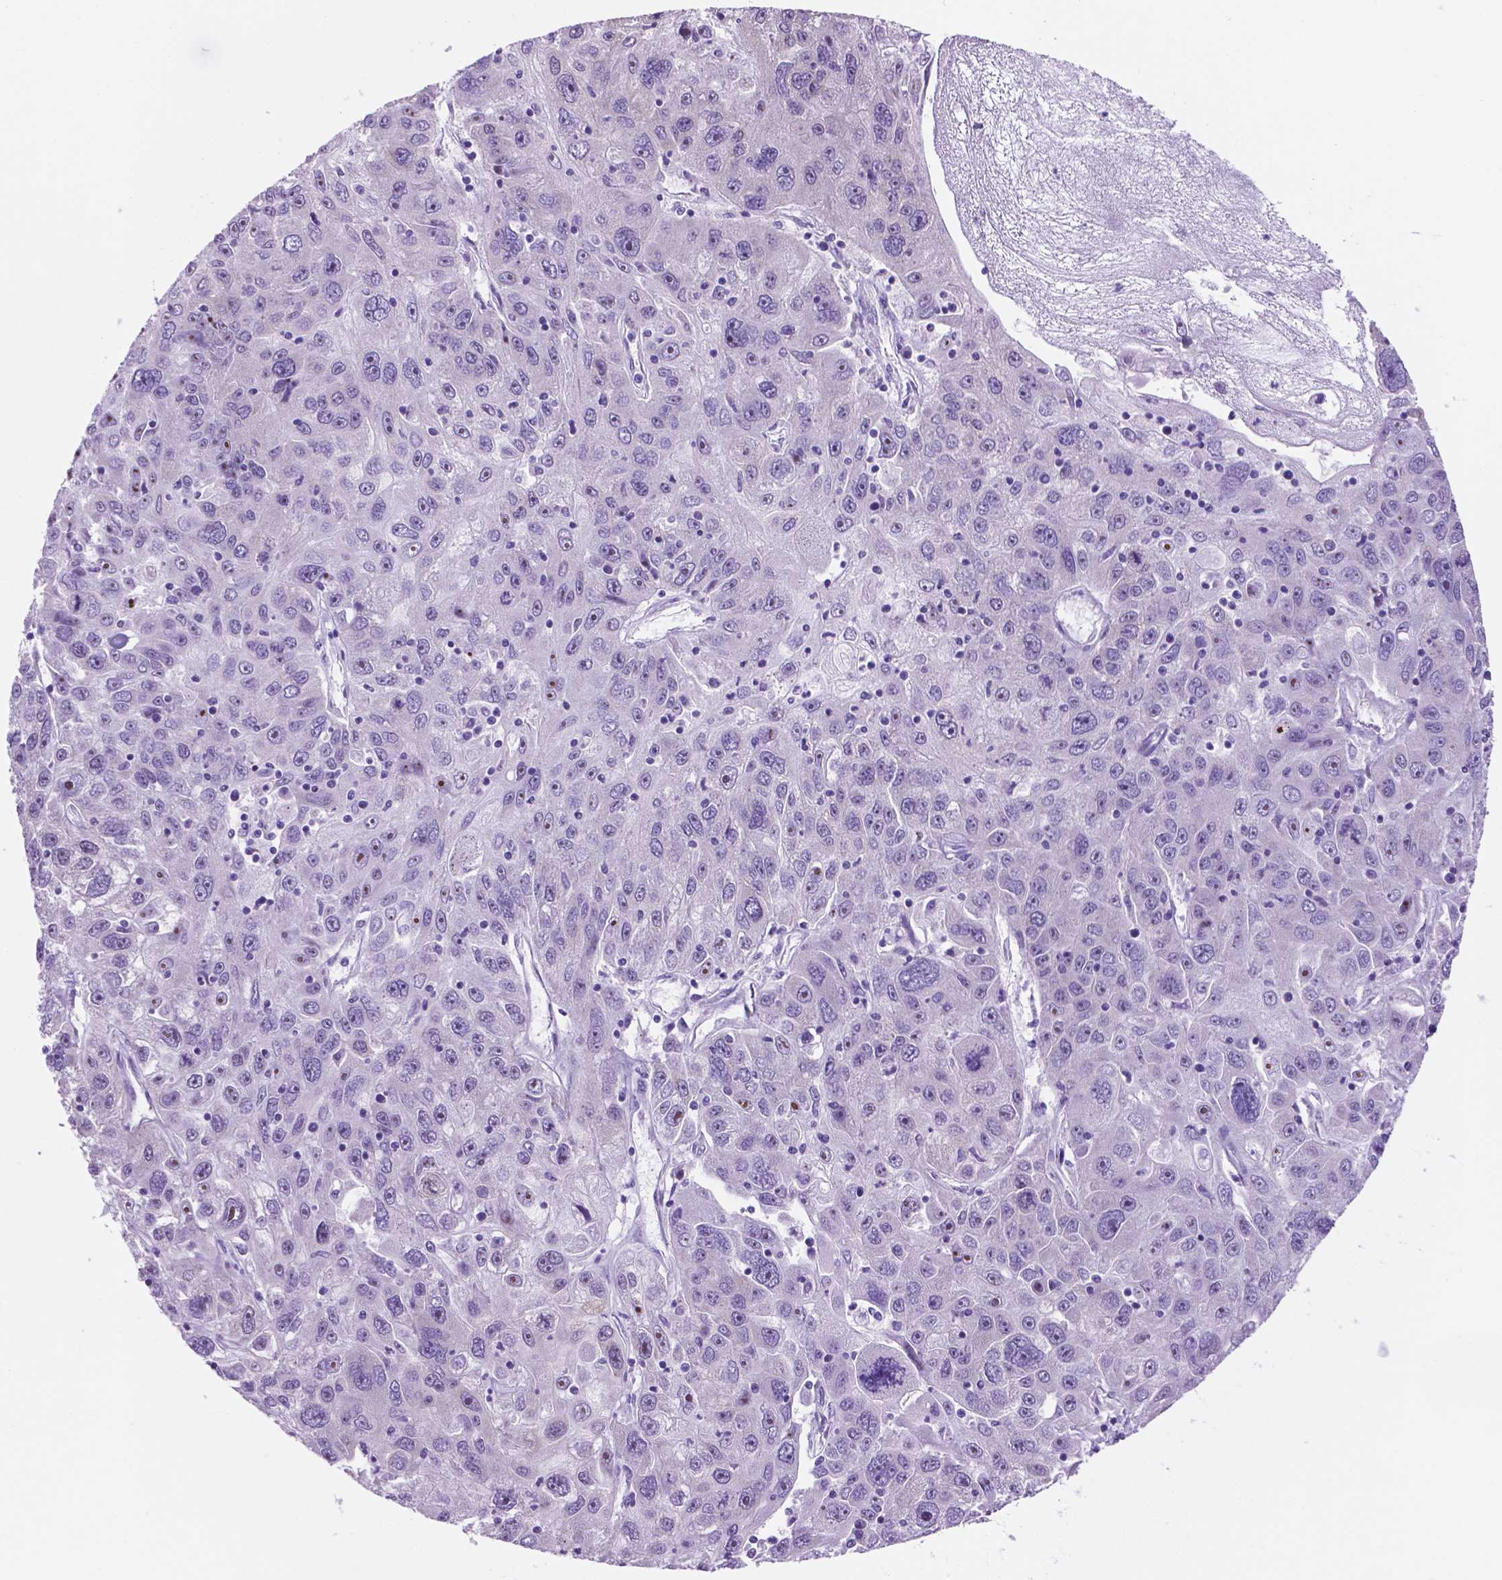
{"staining": {"intensity": "negative", "quantity": "none", "location": "none"}, "tissue": "stomach cancer", "cell_type": "Tumor cells", "image_type": "cancer", "snomed": [{"axis": "morphology", "description": "Adenocarcinoma, NOS"}, {"axis": "topography", "description": "Stomach"}], "caption": "Immunohistochemistry micrograph of stomach adenocarcinoma stained for a protein (brown), which displays no staining in tumor cells. (Brightfield microscopy of DAB (3,3'-diaminobenzidine) IHC at high magnification).", "gene": "SPDYA", "patient": {"sex": "male", "age": 56}}